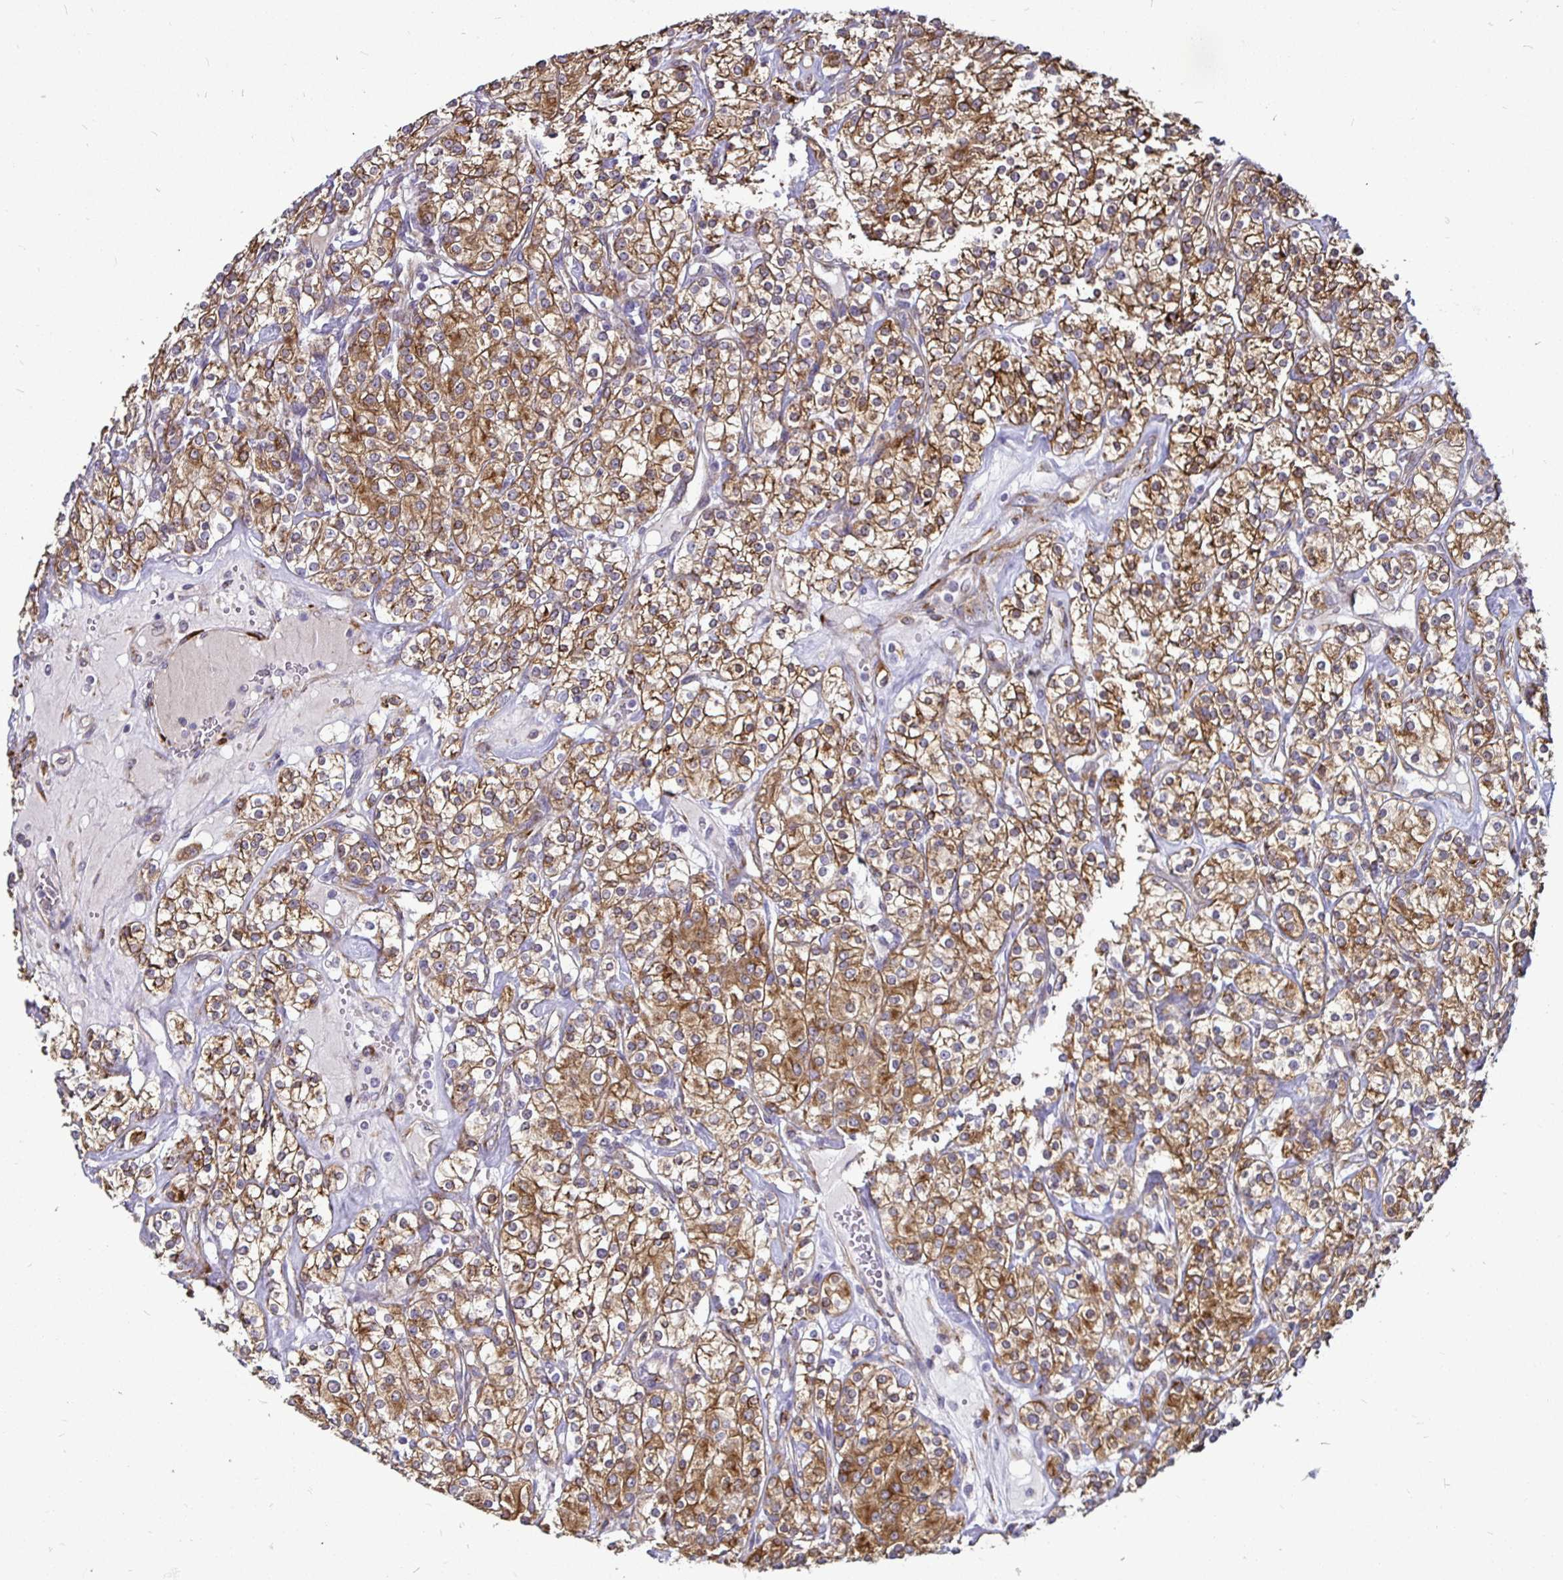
{"staining": {"intensity": "moderate", "quantity": ">75%", "location": "cytoplasmic/membranous"}, "tissue": "renal cancer", "cell_type": "Tumor cells", "image_type": "cancer", "snomed": [{"axis": "morphology", "description": "Adenocarcinoma, NOS"}, {"axis": "topography", "description": "Kidney"}], "caption": "Immunohistochemical staining of human renal cancer (adenocarcinoma) exhibits medium levels of moderate cytoplasmic/membranous staining in about >75% of tumor cells.", "gene": "P4HA2", "patient": {"sex": "male", "age": 77}}